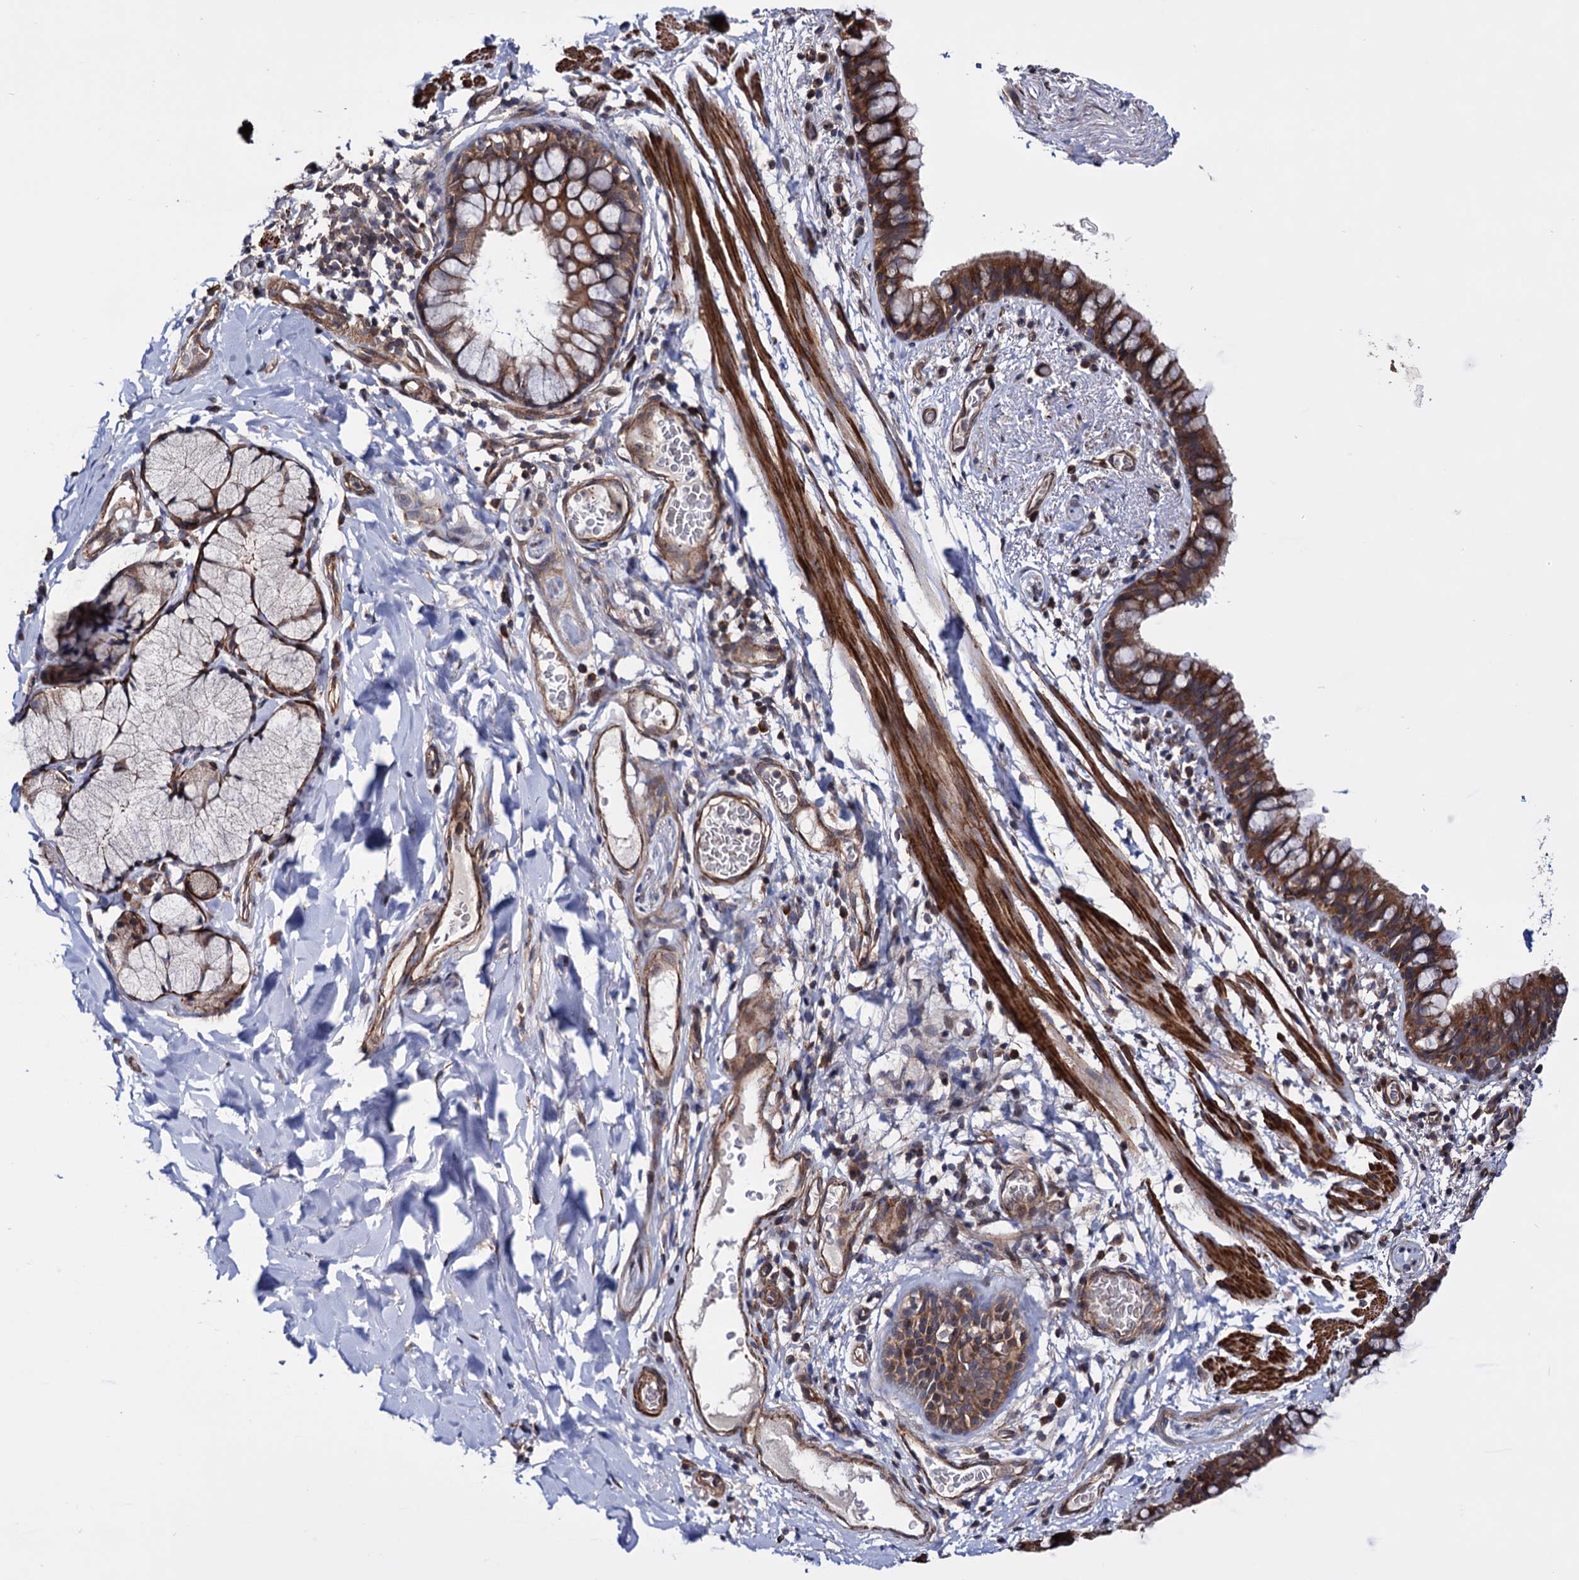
{"staining": {"intensity": "moderate", "quantity": ">75%", "location": "cytoplasmic/membranous"}, "tissue": "bronchus", "cell_type": "Respiratory epithelial cells", "image_type": "normal", "snomed": [{"axis": "morphology", "description": "Normal tissue, NOS"}, {"axis": "topography", "description": "Cartilage tissue"}, {"axis": "topography", "description": "Bronchus"}], "caption": "Bronchus was stained to show a protein in brown. There is medium levels of moderate cytoplasmic/membranous positivity in approximately >75% of respiratory epithelial cells.", "gene": "FERMT2", "patient": {"sex": "female", "age": 36}}